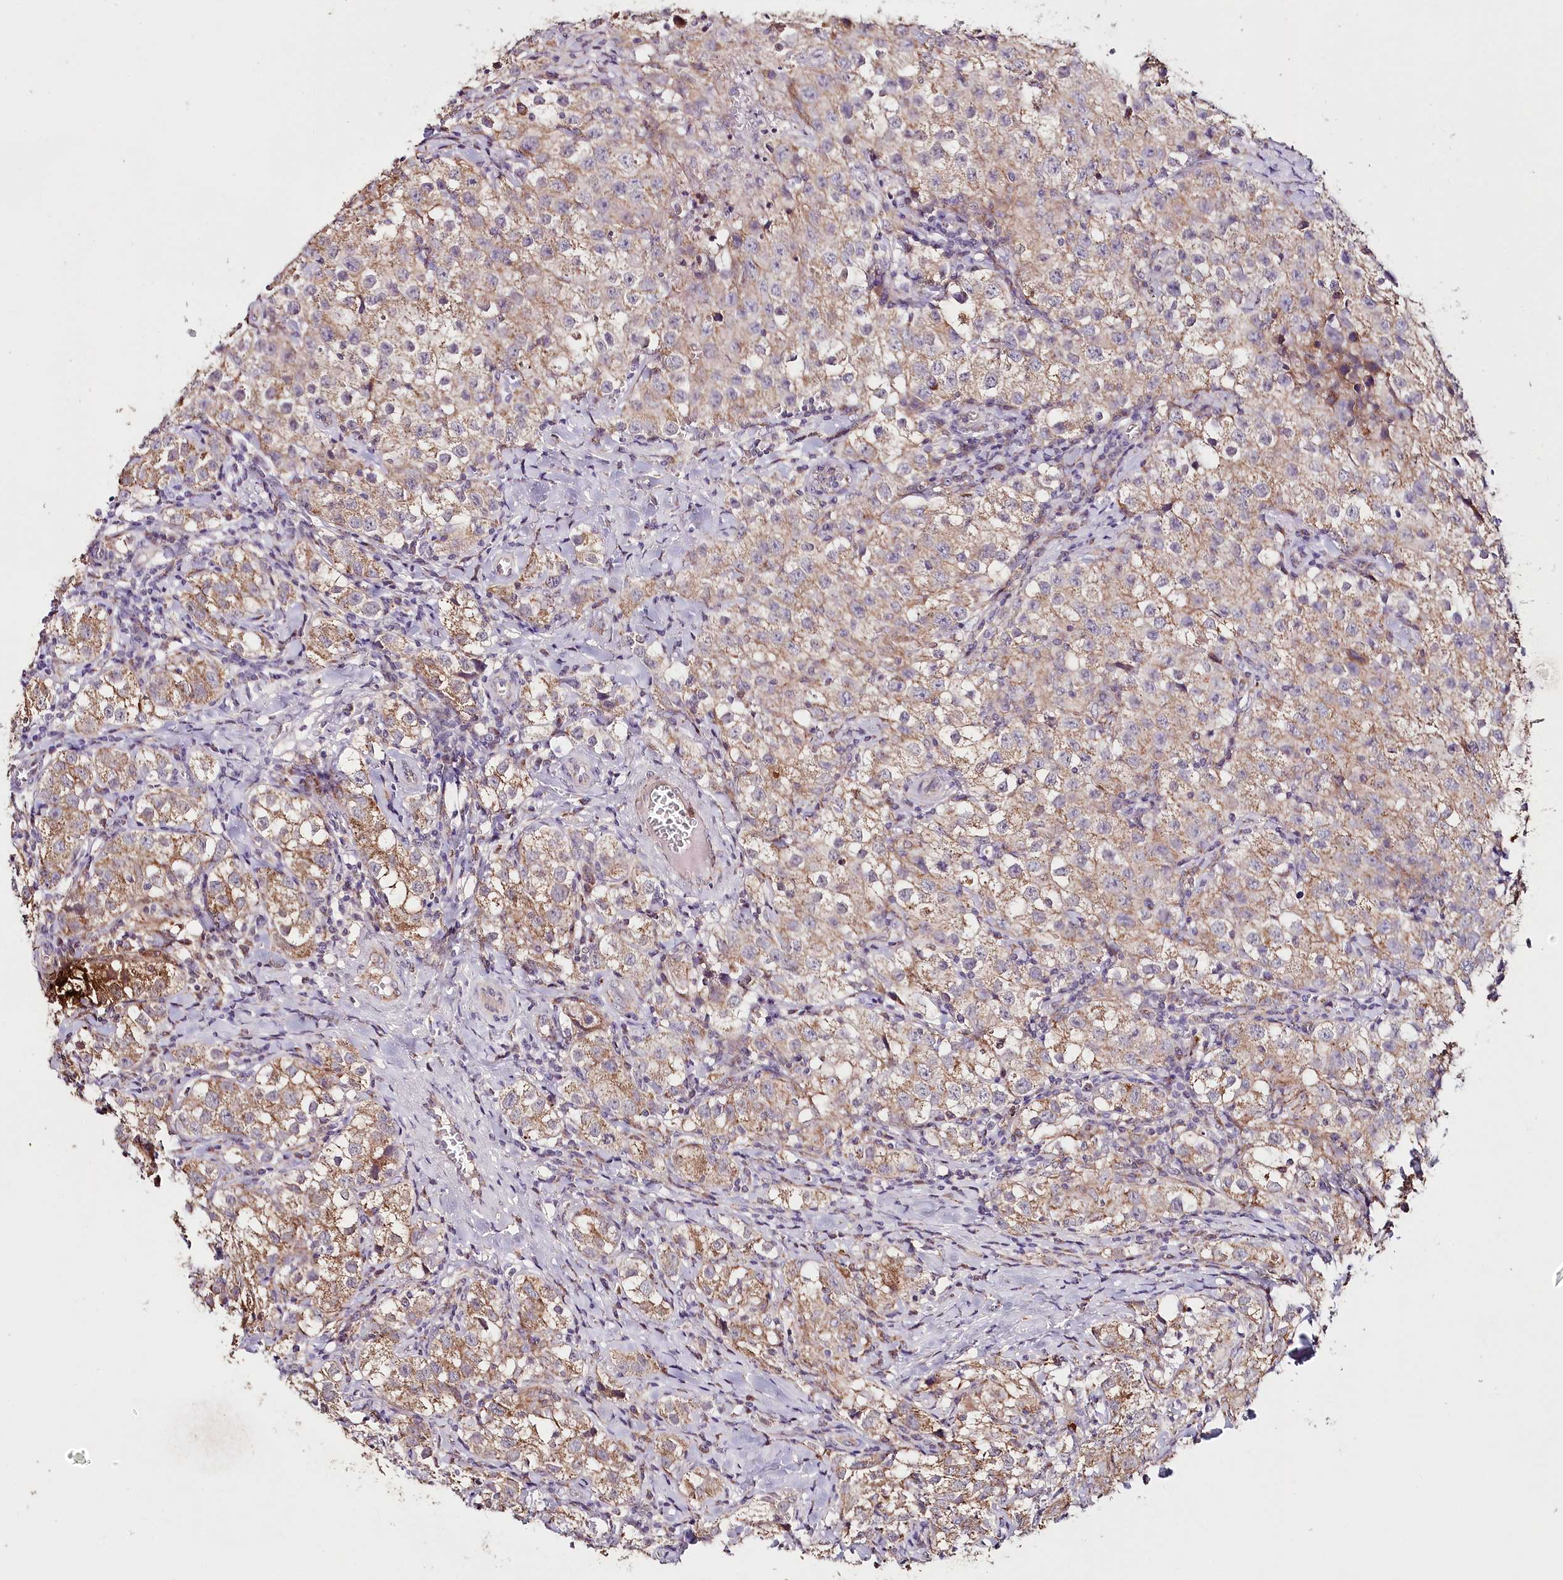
{"staining": {"intensity": "moderate", "quantity": ">75%", "location": "cytoplasmic/membranous"}, "tissue": "testis cancer", "cell_type": "Tumor cells", "image_type": "cancer", "snomed": [{"axis": "morphology", "description": "Seminoma, NOS"}, {"axis": "morphology", "description": "Carcinoma, Embryonal, NOS"}, {"axis": "topography", "description": "Testis"}], "caption": "Protein expression analysis of embryonal carcinoma (testis) demonstrates moderate cytoplasmic/membranous positivity in approximately >75% of tumor cells.", "gene": "MMP25", "patient": {"sex": "male", "age": 43}}